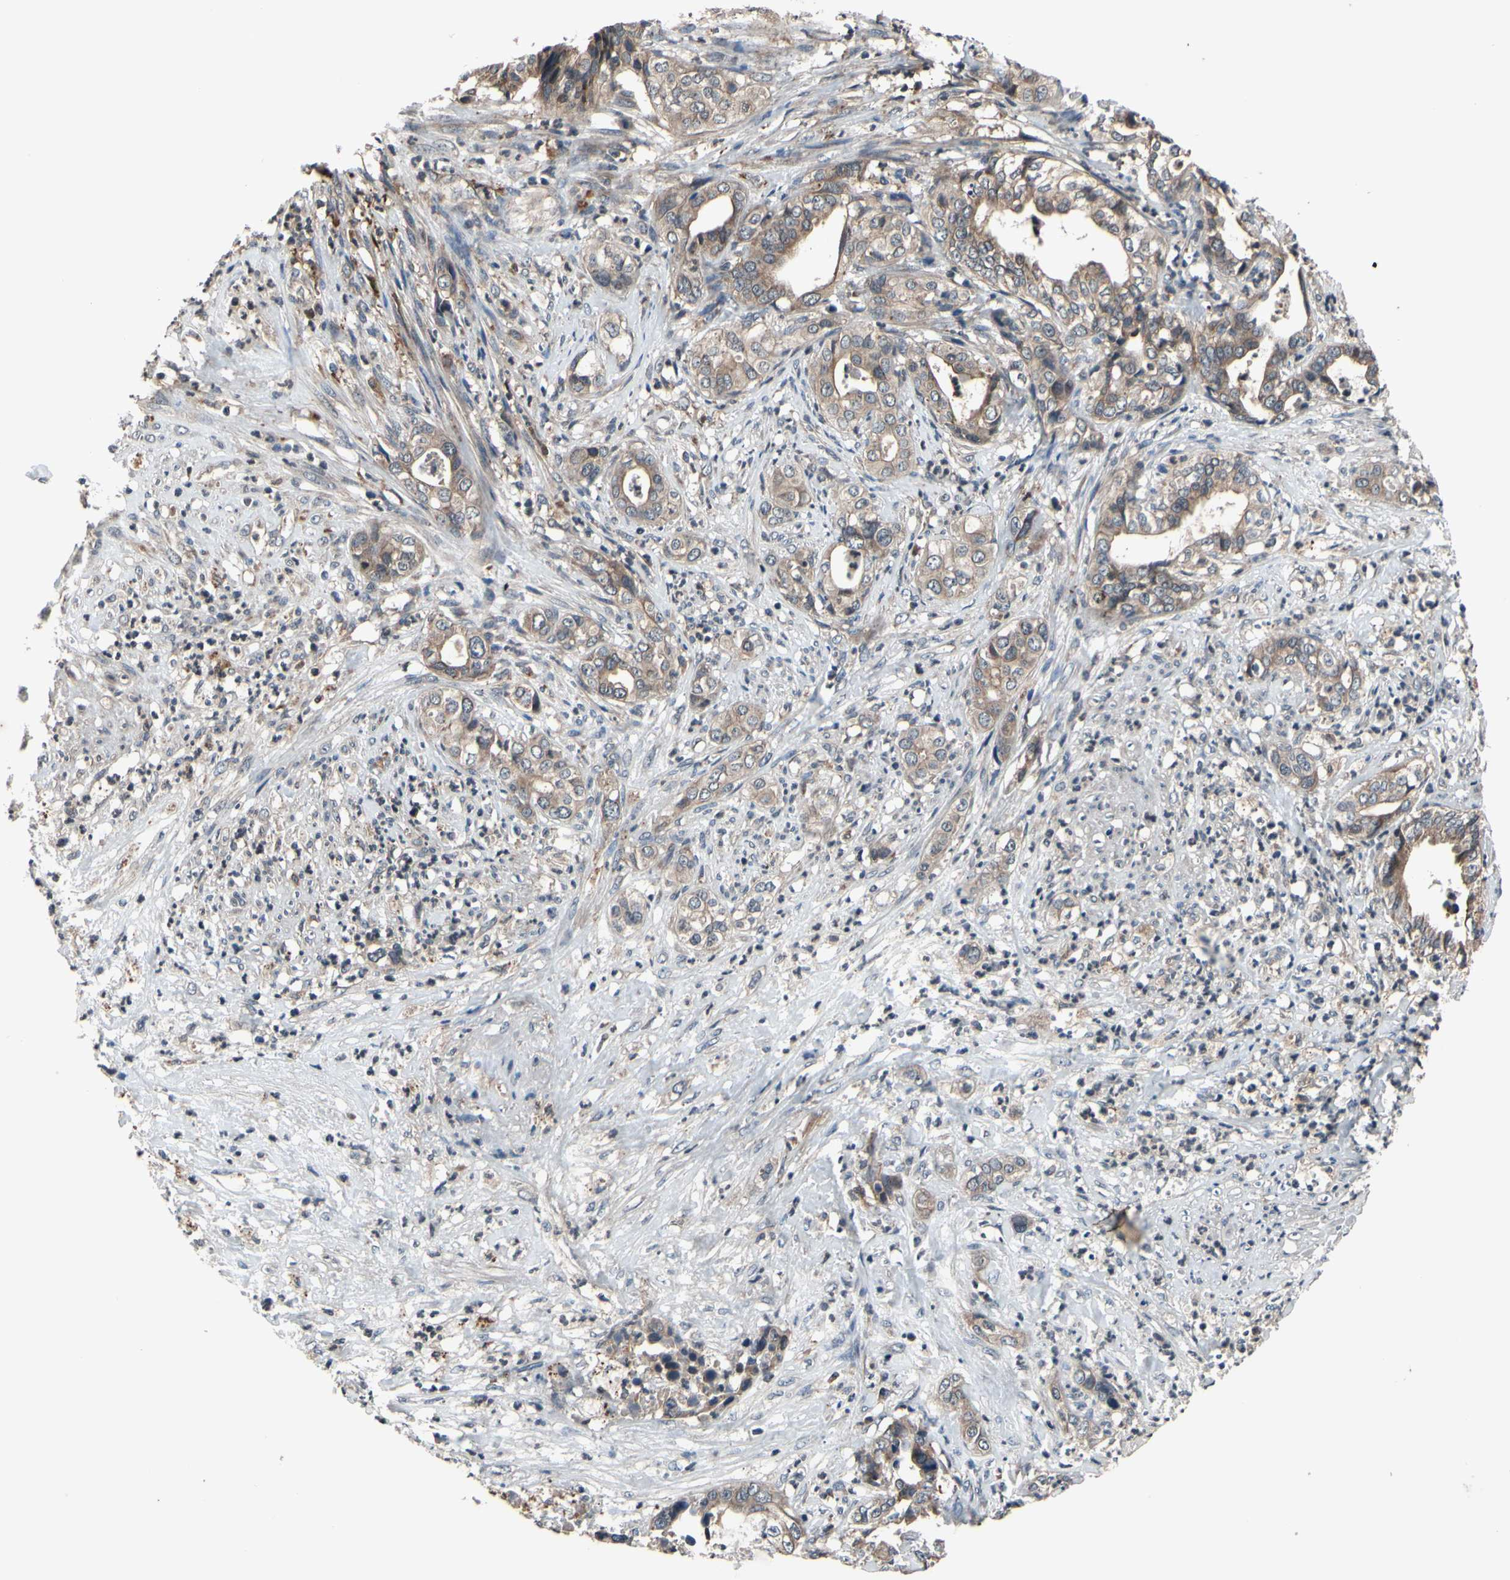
{"staining": {"intensity": "weak", "quantity": ">75%", "location": "cytoplasmic/membranous"}, "tissue": "liver cancer", "cell_type": "Tumor cells", "image_type": "cancer", "snomed": [{"axis": "morphology", "description": "Cholangiocarcinoma"}, {"axis": "topography", "description": "Liver"}], "caption": "Human liver cancer (cholangiocarcinoma) stained with a brown dye reveals weak cytoplasmic/membranous positive expression in approximately >75% of tumor cells.", "gene": "MBTPS2", "patient": {"sex": "female", "age": 61}}